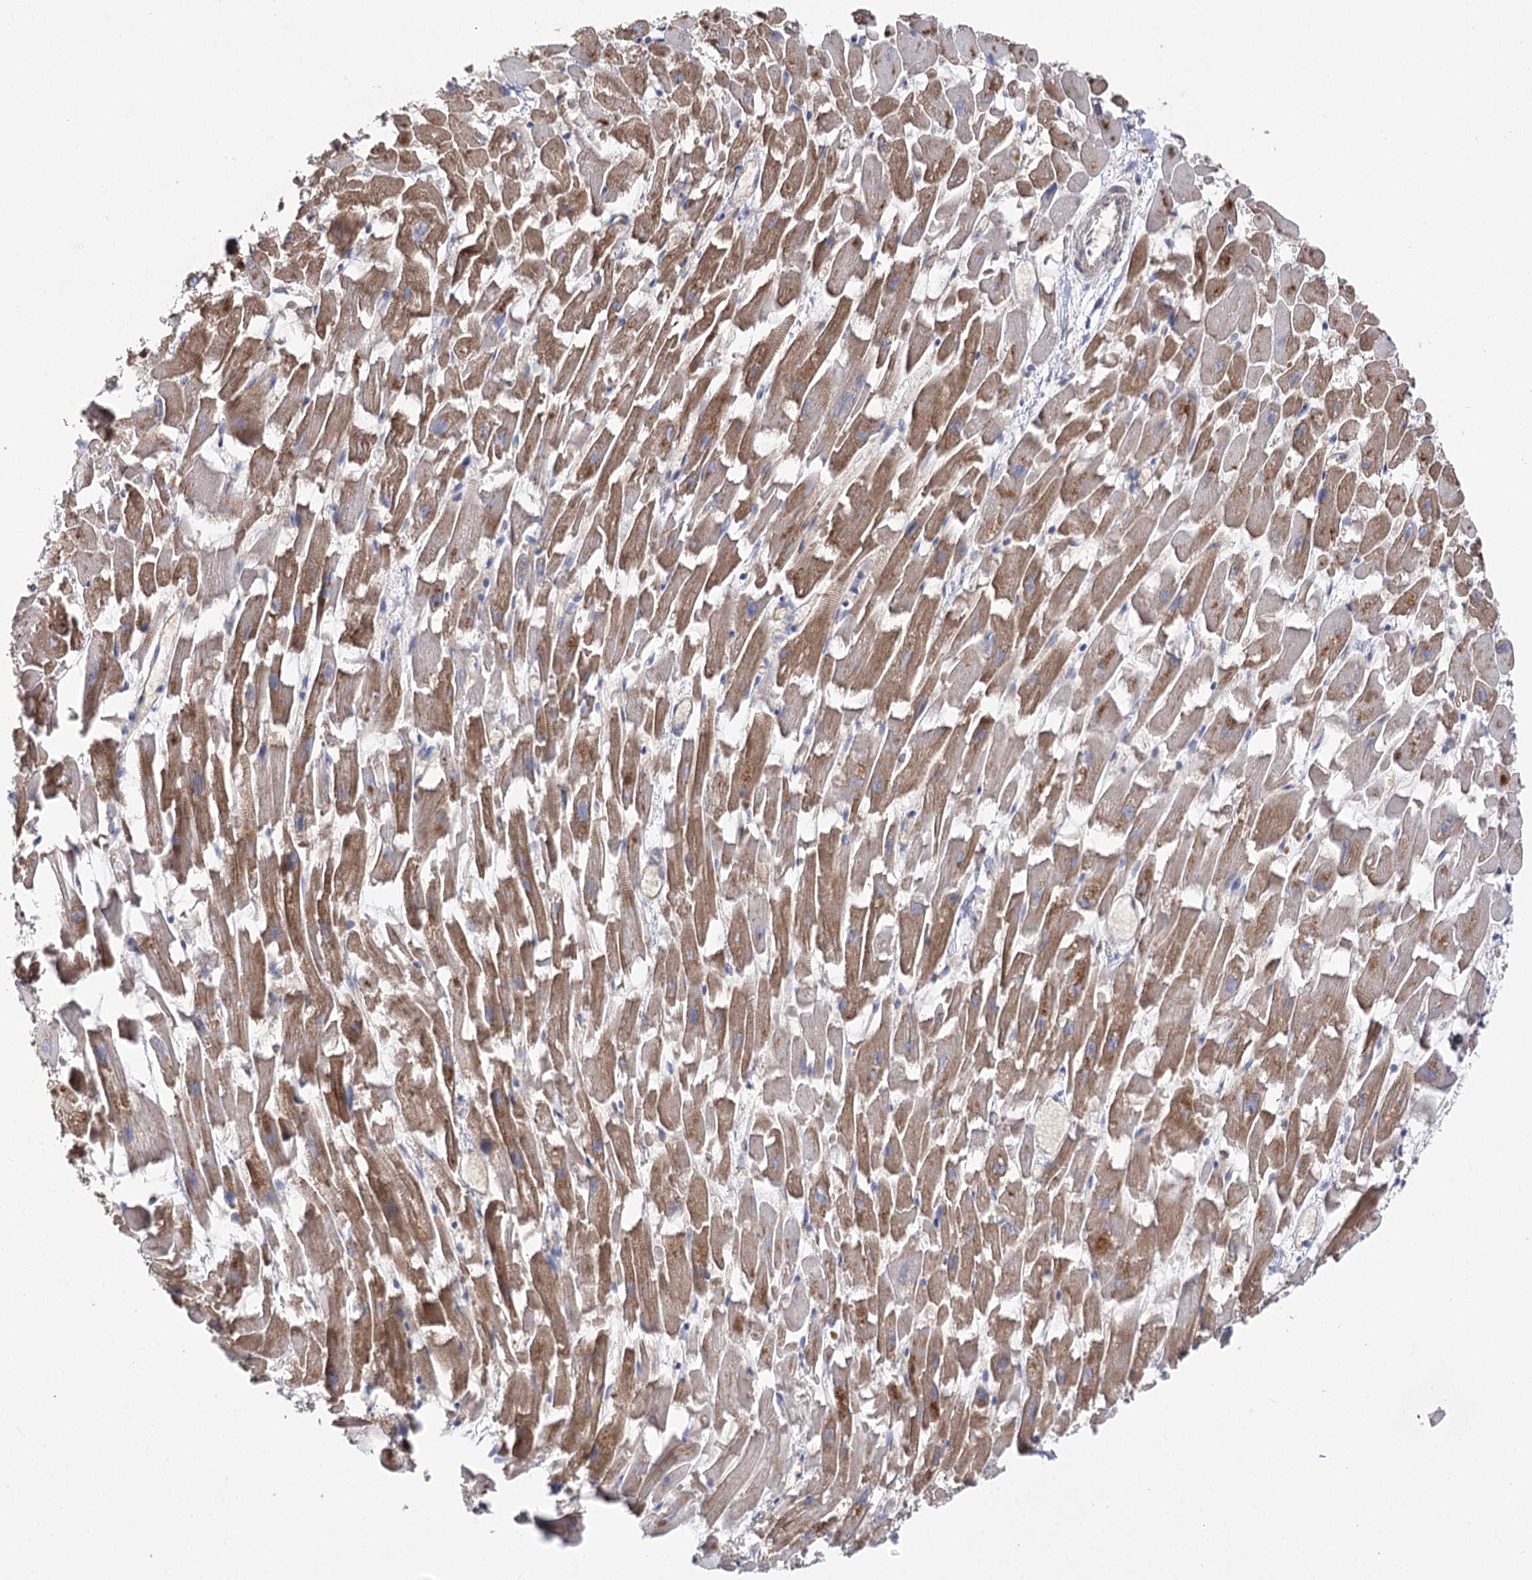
{"staining": {"intensity": "moderate", "quantity": ">75%", "location": "cytoplasmic/membranous"}, "tissue": "heart muscle", "cell_type": "Cardiomyocytes", "image_type": "normal", "snomed": [{"axis": "morphology", "description": "Normal tissue, NOS"}, {"axis": "topography", "description": "Heart"}], "caption": "Normal heart muscle demonstrates moderate cytoplasmic/membranous expression in approximately >75% of cardiomyocytes.", "gene": "AURKC", "patient": {"sex": "female", "age": 64}}